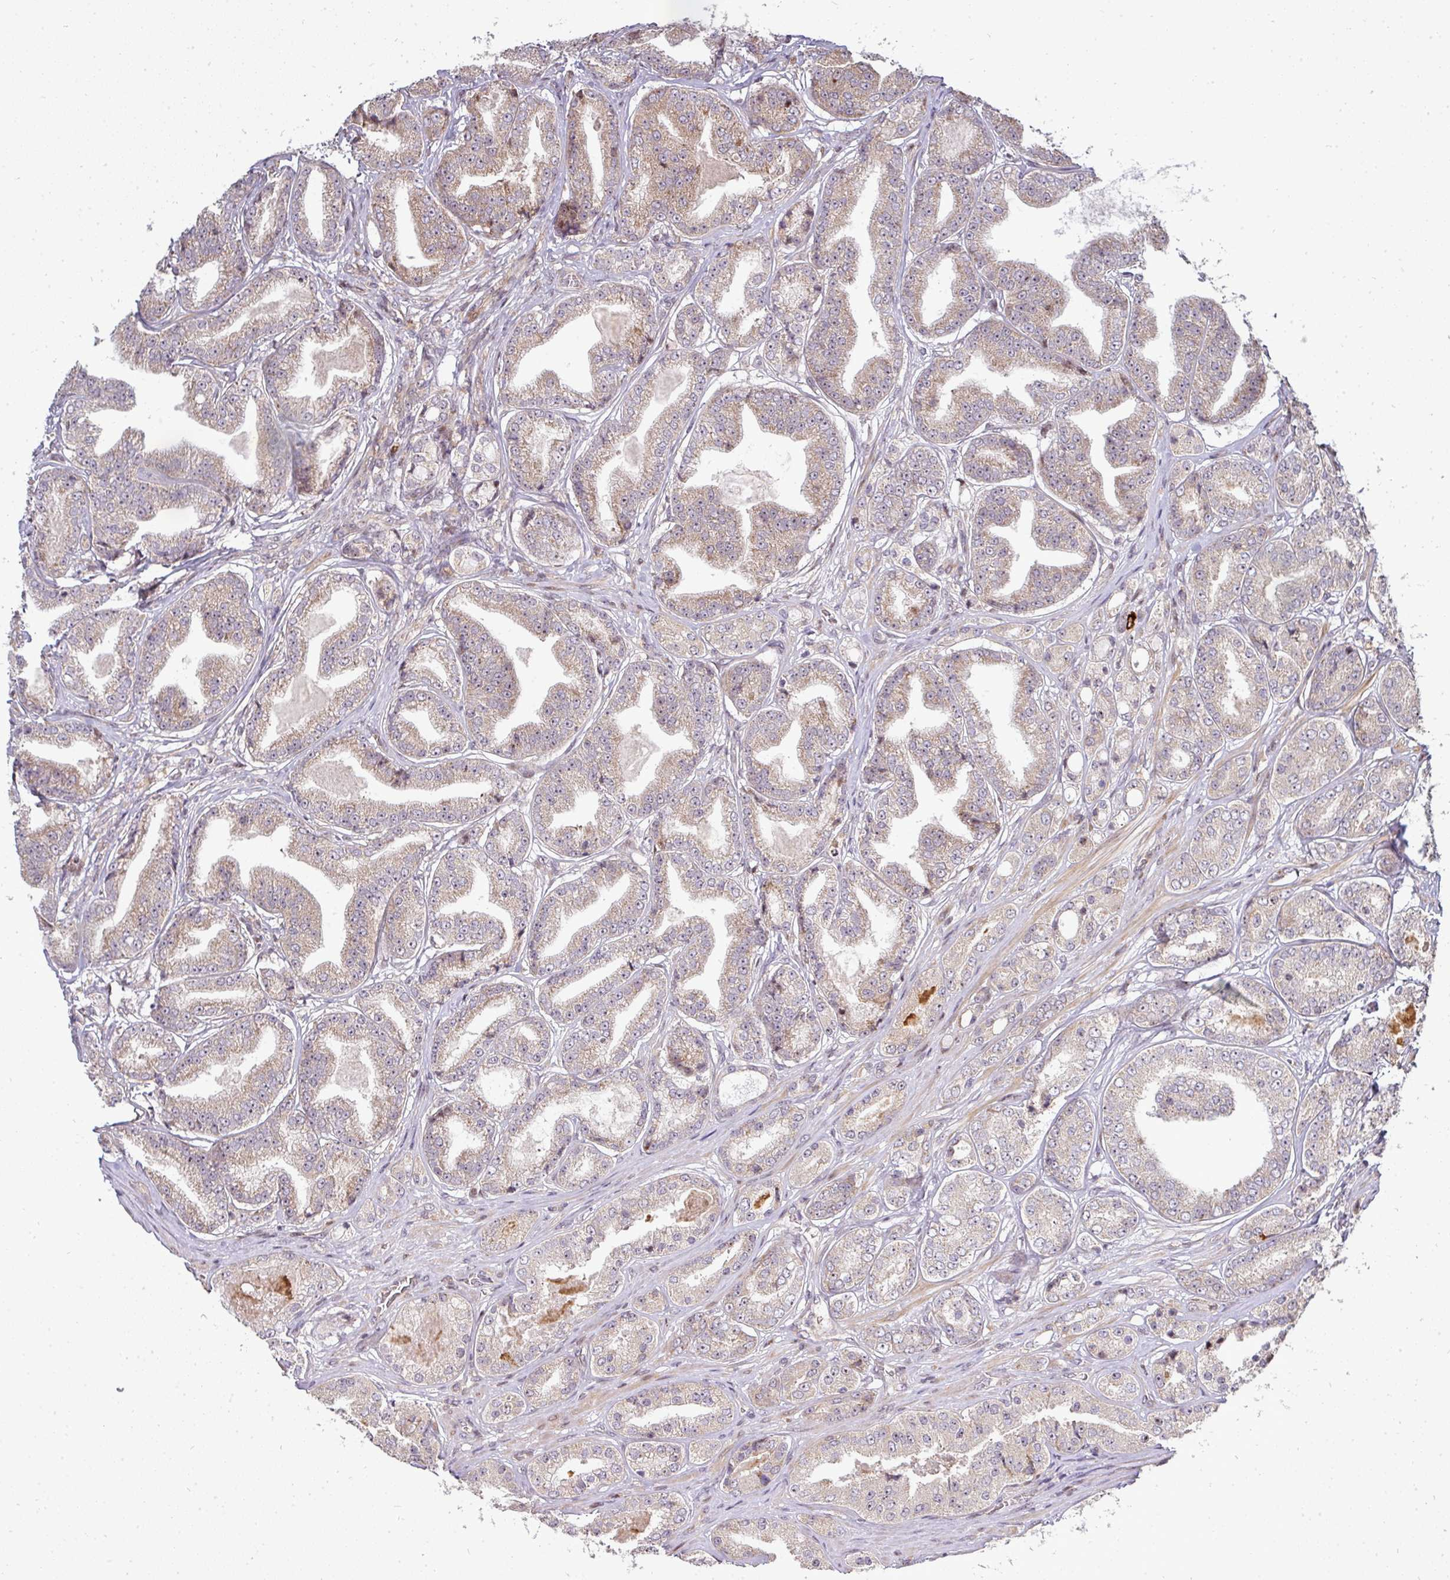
{"staining": {"intensity": "weak", "quantity": "25%-75%", "location": "cytoplasmic/membranous"}, "tissue": "prostate cancer", "cell_type": "Tumor cells", "image_type": "cancer", "snomed": [{"axis": "morphology", "description": "Adenocarcinoma, High grade"}, {"axis": "topography", "description": "Prostate"}], "caption": "High-power microscopy captured an immunohistochemistry image of prostate high-grade adenocarcinoma, revealing weak cytoplasmic/membranous expression in approximately 25%-75% of tumor cells. The staining is performed using DAB (3,3'-diaminobenzidine) brown chromogen to label protein expression. The nuclei are counter-stained blue using hematoxylin.", "gene": "PATZ1", "patient": {"sex": "male", "age": 63}}